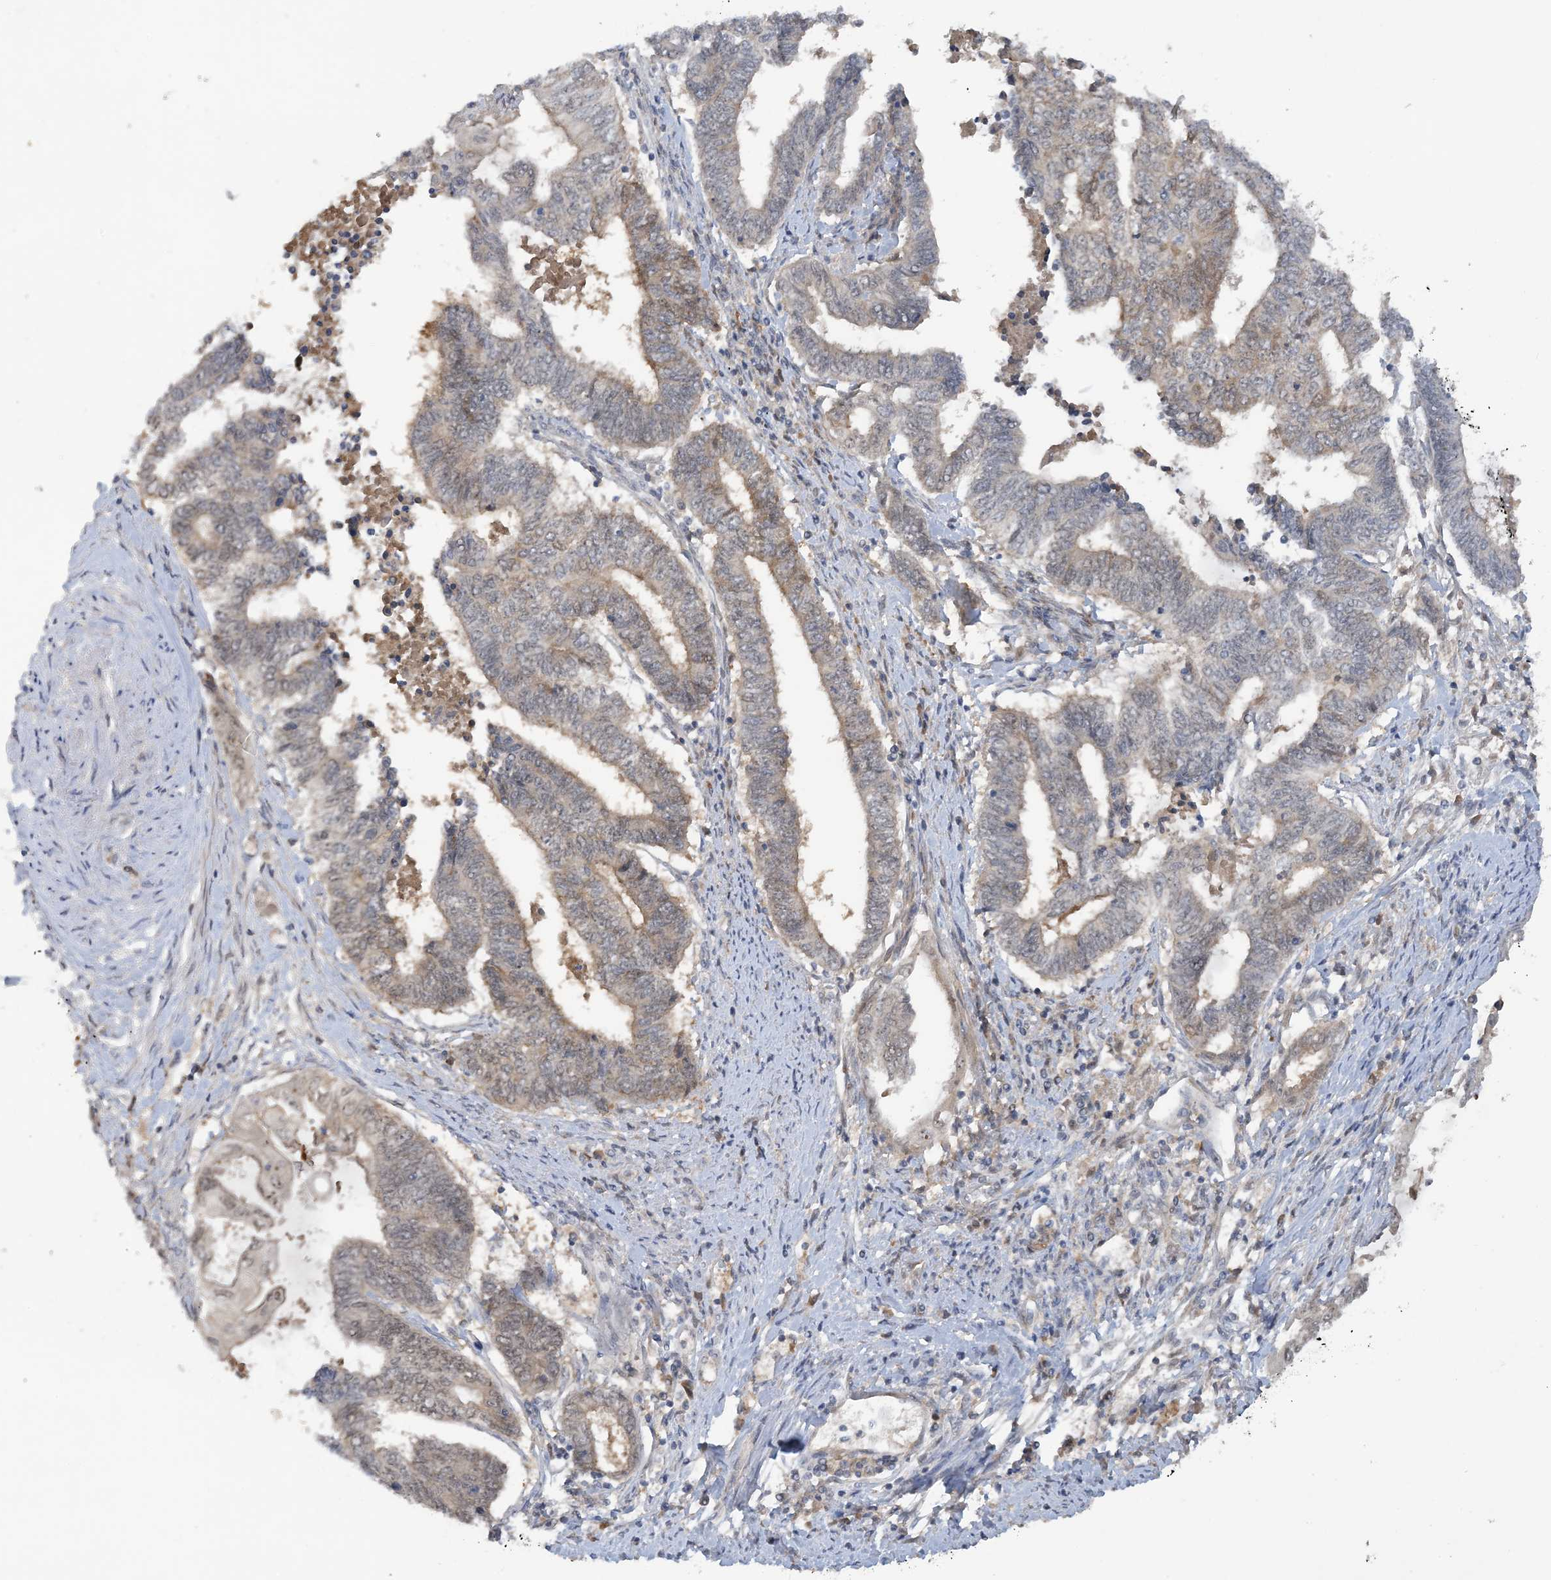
{"staining": {"intensity": "weak", "quantity": "25%-75%", "location": "cytoplasmic/membranous,nuclear"}, "tissue": "endometrial cancer", "cell_type": "Tumor cells", "image_type": "cancer", "snomed": [{"axis": "morphology", "description": "Adenocarcinoma, NOS"}, {"axis": "topography", "description": "Uterus"}, {"axis": "topography", "description": "Endometrium"}], "caption": "Protein staining of endometrial adenocarcinoma tissue displays weak cytoplasmic/membranous and nuclear staining in about 25%-75% of tumor cells.", "gene": "UBE2E1", "patient": {"sex": "female", "age": 70}}